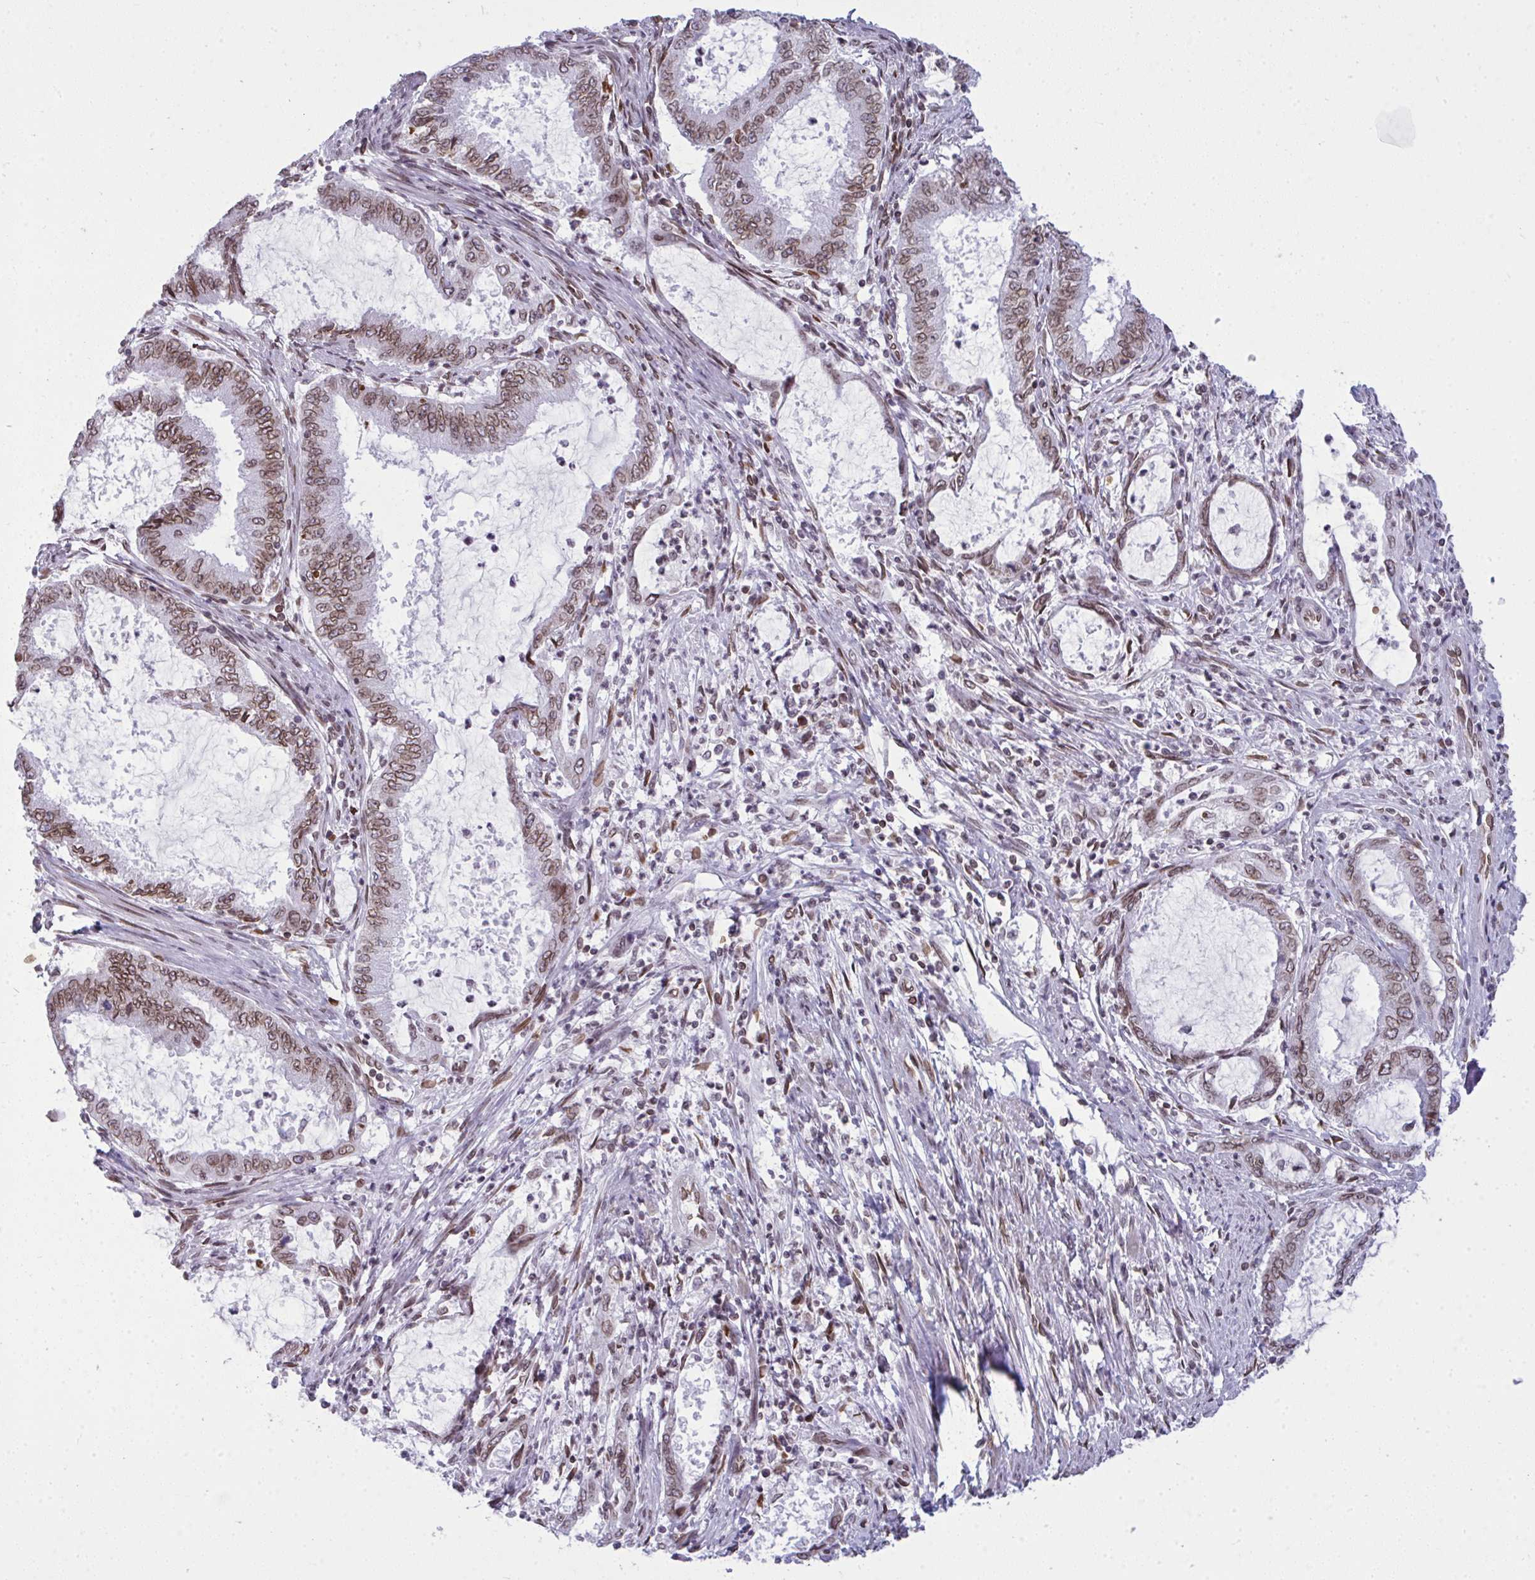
{"staining": {"intensity": "moderate", "quantity": ">75%", "location": "cytoplasmic/membranous,nuclear"}, "tissue": "endometrial cancer", "cell_type": "Tumor cells", "image_type": "cancer", "snomed": [{"axis": "morphology", "description": "Adenocarcinoma, NOS"}, {"axis": "topography", "description": "Endometrium"}], "caption": "Adenocarcinoma (endometrial) stained with a protein marker displays moderate staining in tumor cells.", "gene": "LMNB2", "patient": {"sex": "female", "age": 51}}